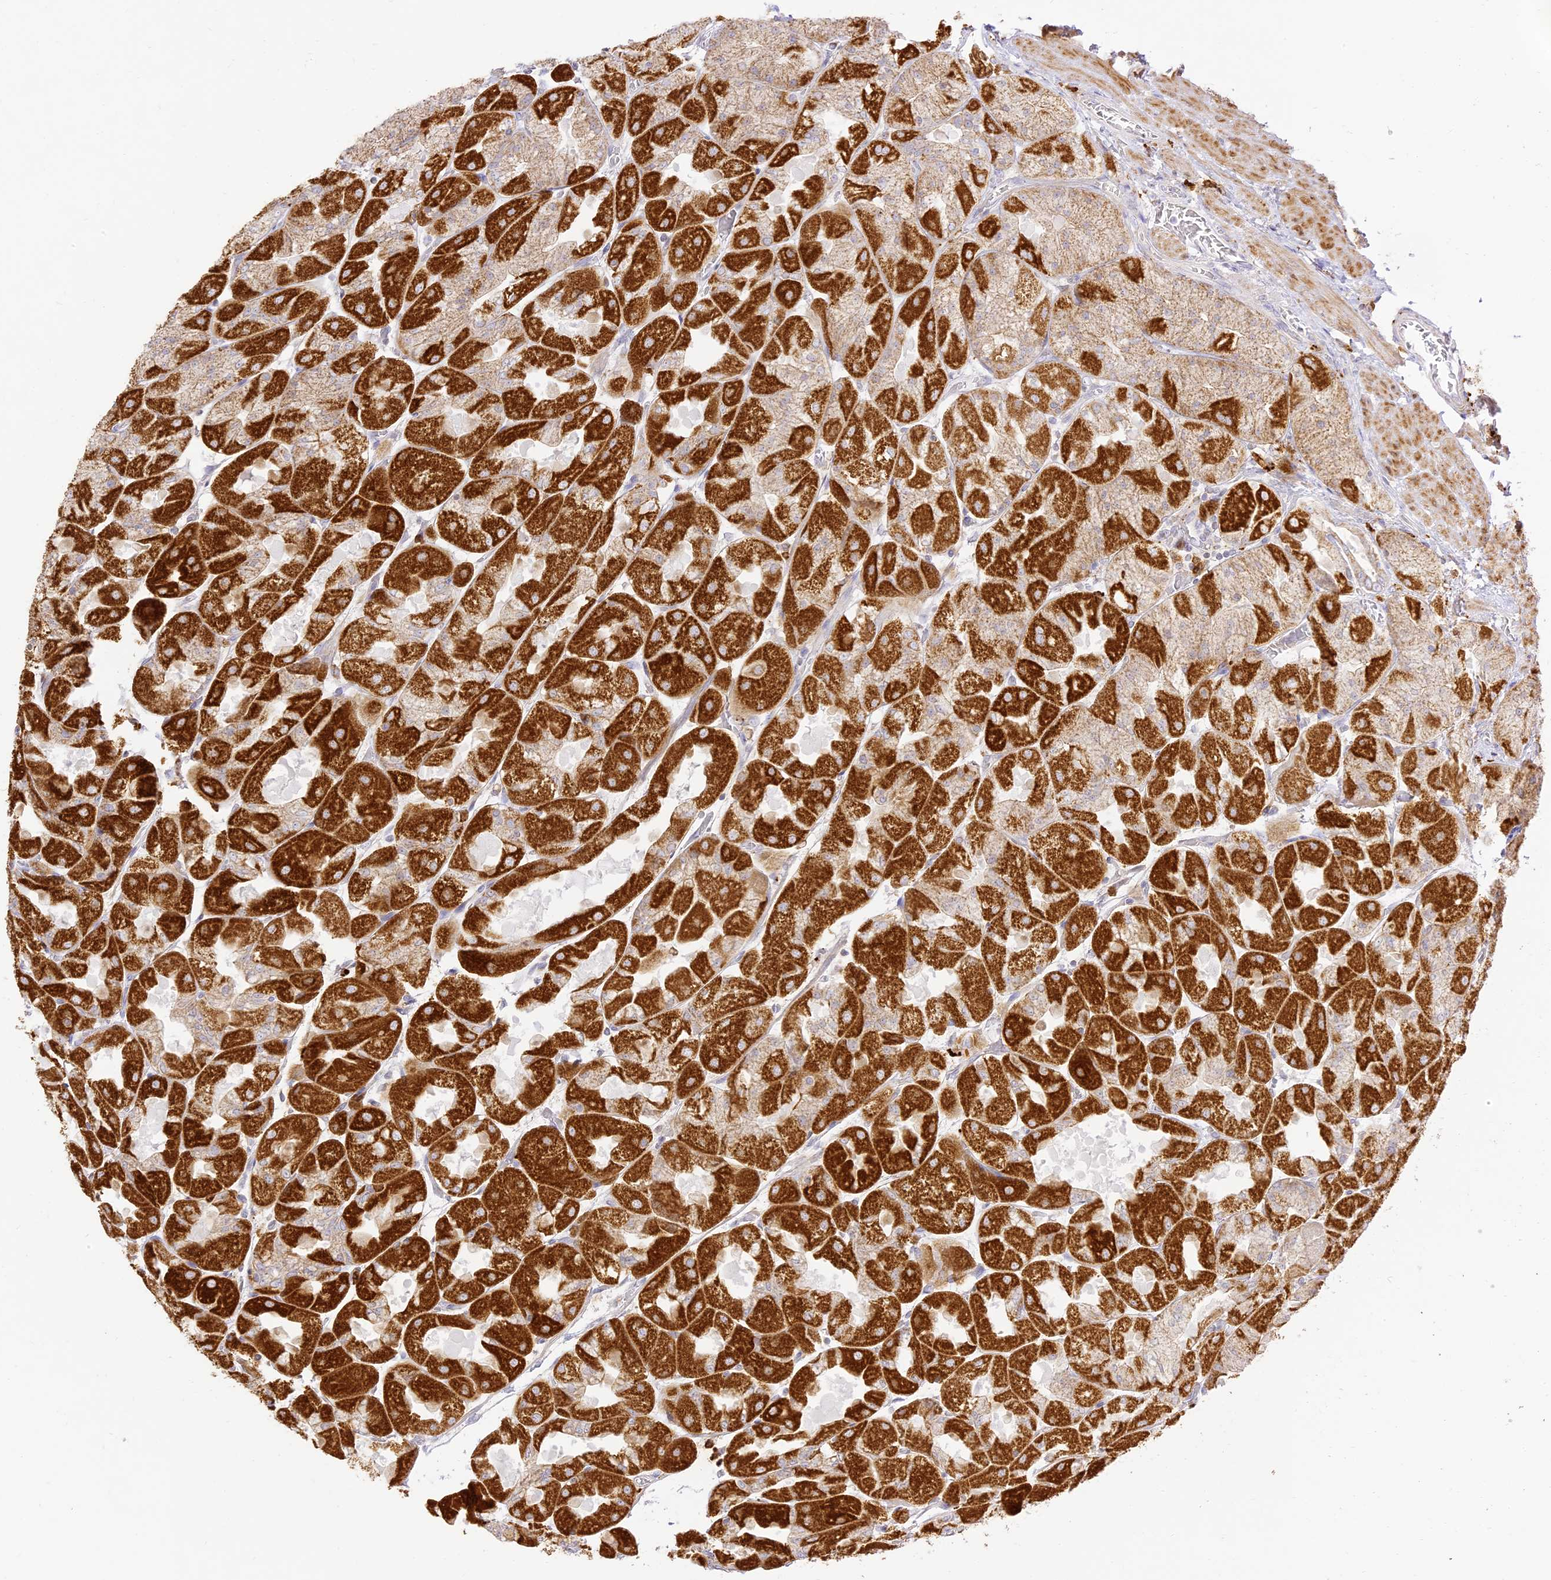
{"staining": {"intensity": "strong", "quantity": "25%-75%", "location": "cytoplasmic/membranous"}, "tissue": "stomach", "cell_type": "Glandular cells", "image_type": "normal", "snomed": [{"axis": "morphology", "description": "Normal tissue, NOS"}, {"axis": "topography", "description": "Stomach"}], "caption": "Stomach stained with IHC reveals strong cytoplasmic/membranous positivity in about 25%-75% of glandular cells. (Brightfield microscopy of DAB IHC at high magnification).", "gene": "LRRC15", "patient": {"sex": "female", "age": 61}}